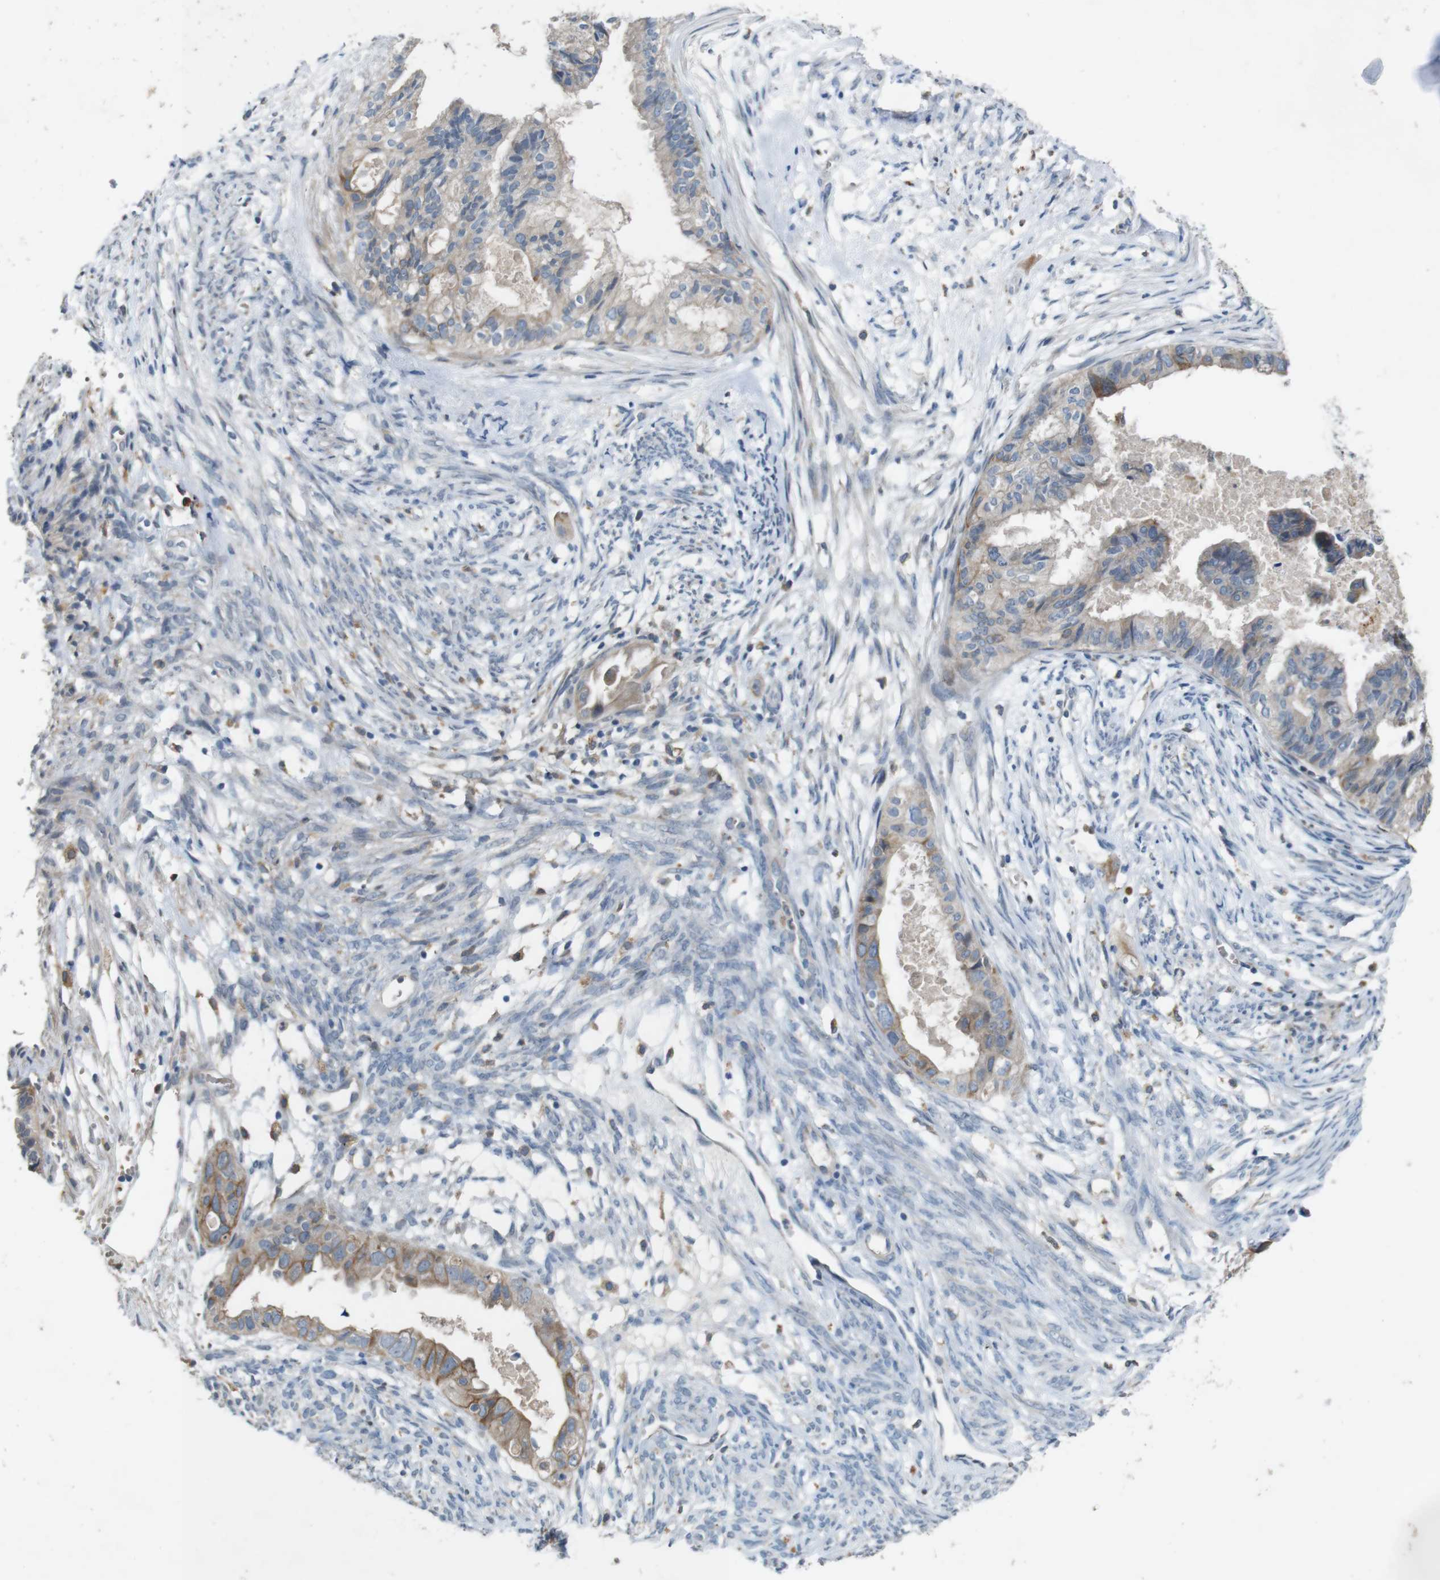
{"staining": {"intensity": "moderate", "quantity": "25%-75%", "location": "cytoplasmic/membranous"}, "tissue": "cervical cancer", "cell_type": "Tumor cells", "image_type": "cancer", "snomed": [{"axis": "morphology", "description": "Normal tissue, NOS"}, {"axis": "morphology", "description": "Adenocarcinoma, NOS"}, {"axis": "topography", "description": "Cervix"}, {"axis": "topography", "description": "Endometrium"}], "caption": "High-power microscopy captured an IHC micrograph of adenocarcinoma (cervical), revealing moderate cytoplasmic/membranous expression in about 25%-75% of tumor cells.", "gene": "MOGAT3", "patient": {"sex": "female", "age": 86}}